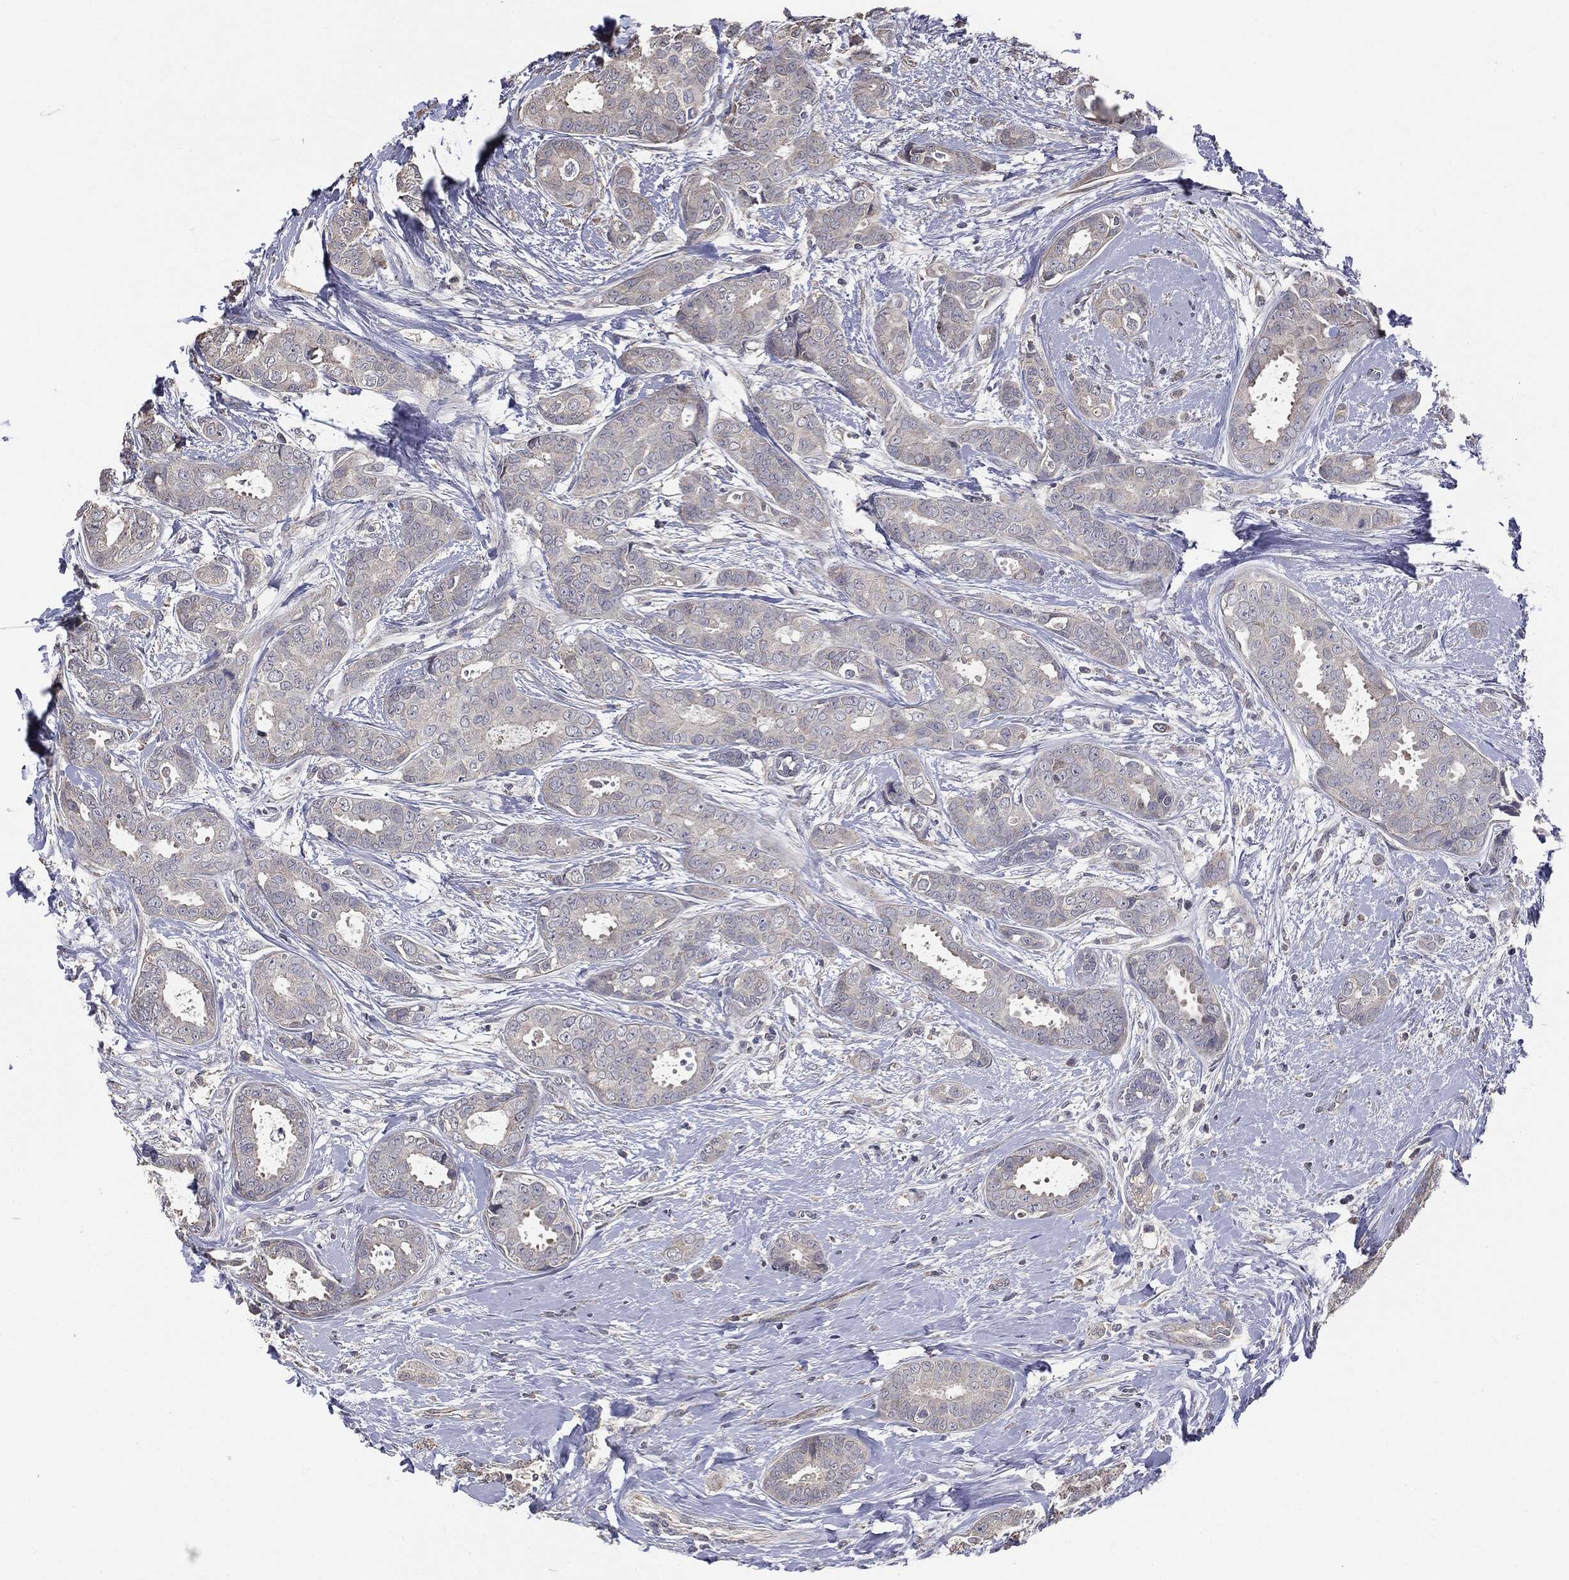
{"staining": {"intensity": "negative", "quantity": "none", "location": "none"}, "tissue": "breast cancer", "cell_type": "Tumor cells", "image_type": "cancer", "snomed": [{"axis": "morphology", "description": "Duct carcinoma"}, {"axis": "topography", "description": "Breast"}], "caption": "A high-resolution photomicrograph shows immunohistochemistry staining of invasive ductal carcinoma (breast), which displays no significant expression in tumor cells.", "gene": "MTOR", "patient": {"sex": "female", "age": 45}}